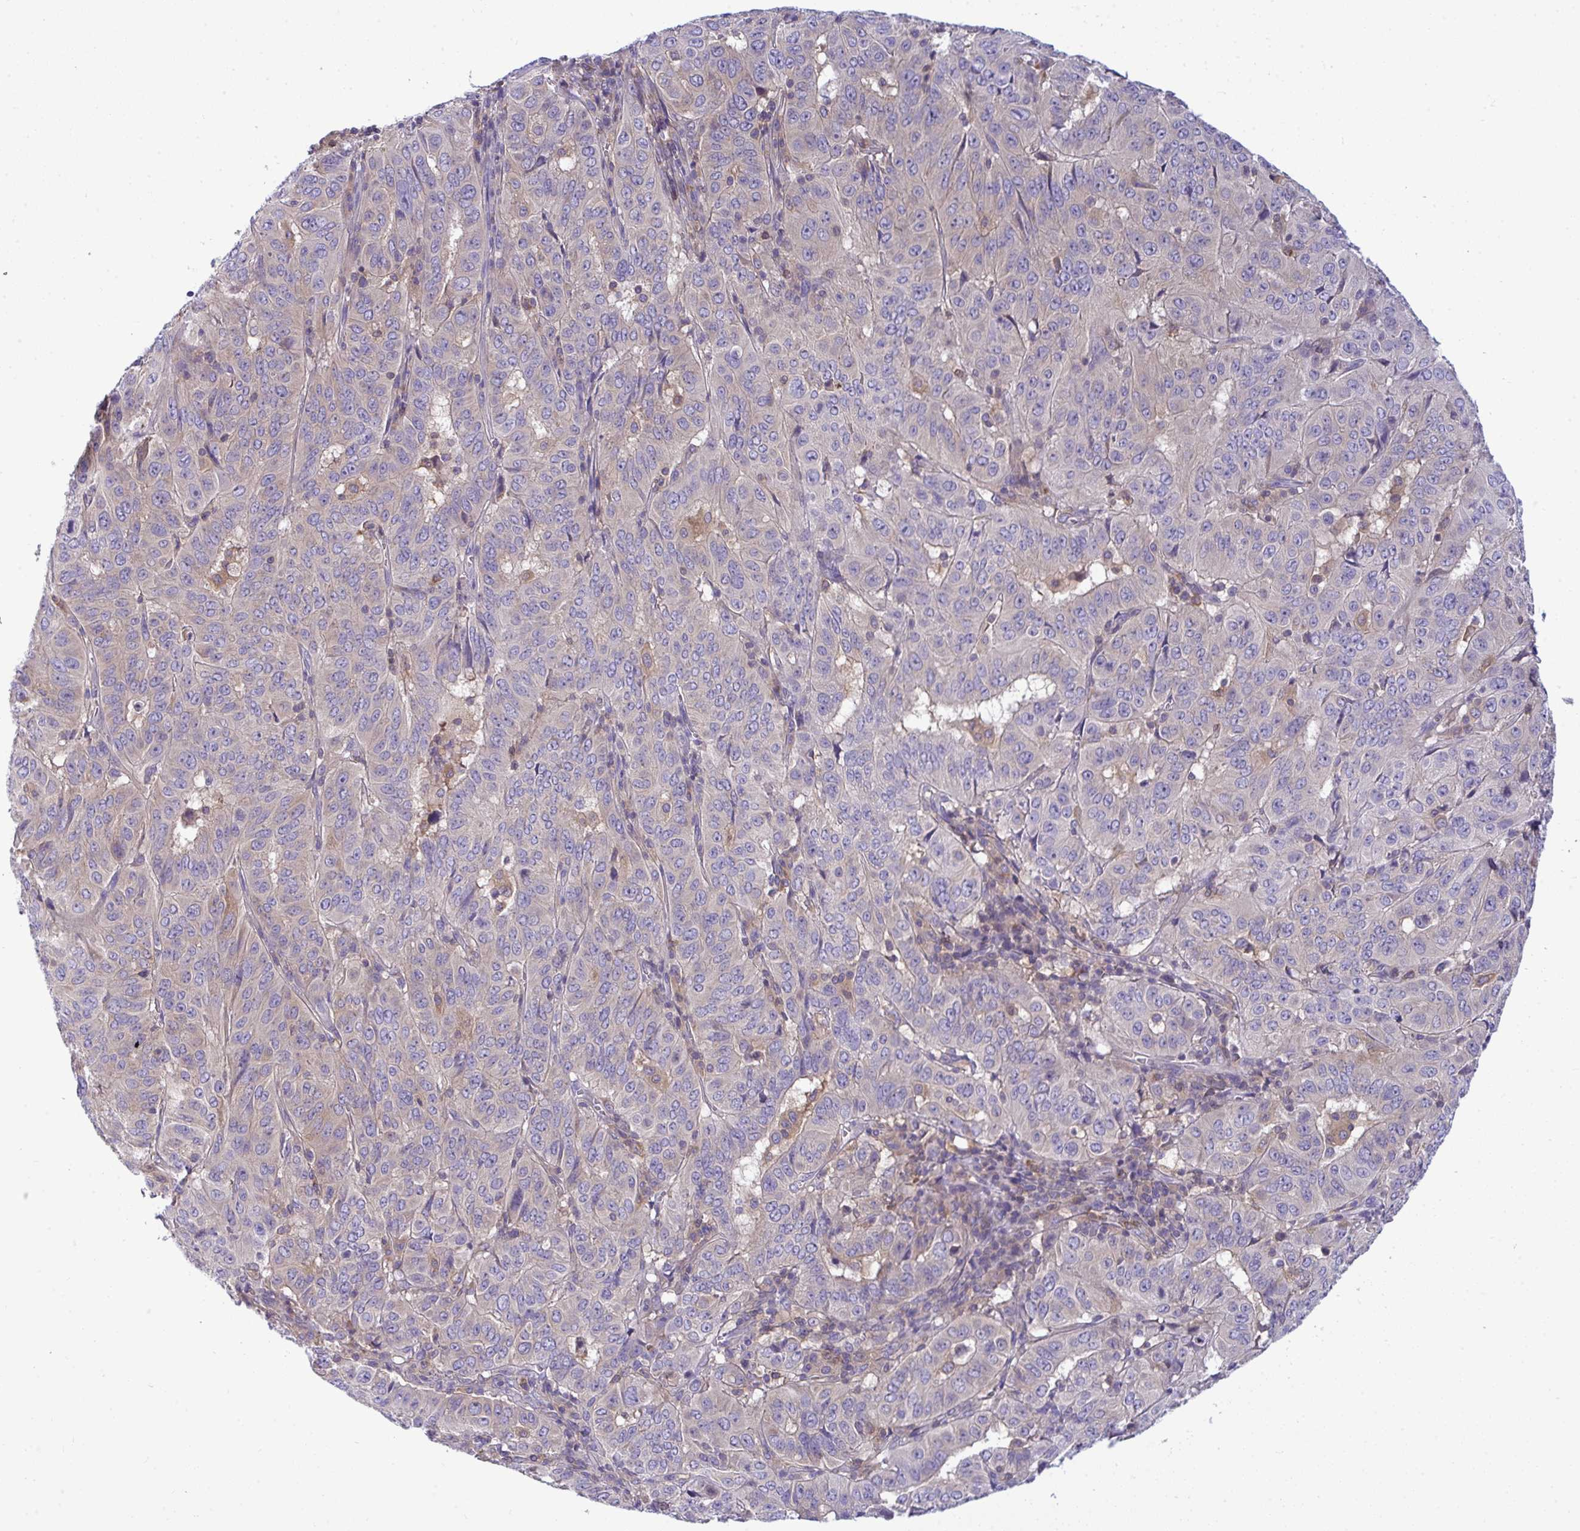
{"staining": {"intensity": "negative", "quantity": "none", "location": "none"}, "tissue": "pancreatic cancer", "cell_type": "Tumor cells", "image_type": "cancer", "snomed": [{"axis": "morphology", "description": "Adenocarcinoma, NOS"}, {"axis": "topography", "description": "Pancreas"}], "caption": "Tumor cells show no significant positivity in pancreatic cancer (adenocarcinoma).", "gene": "SLC30A6", "patient": {"sex": "male", "age": 63}}